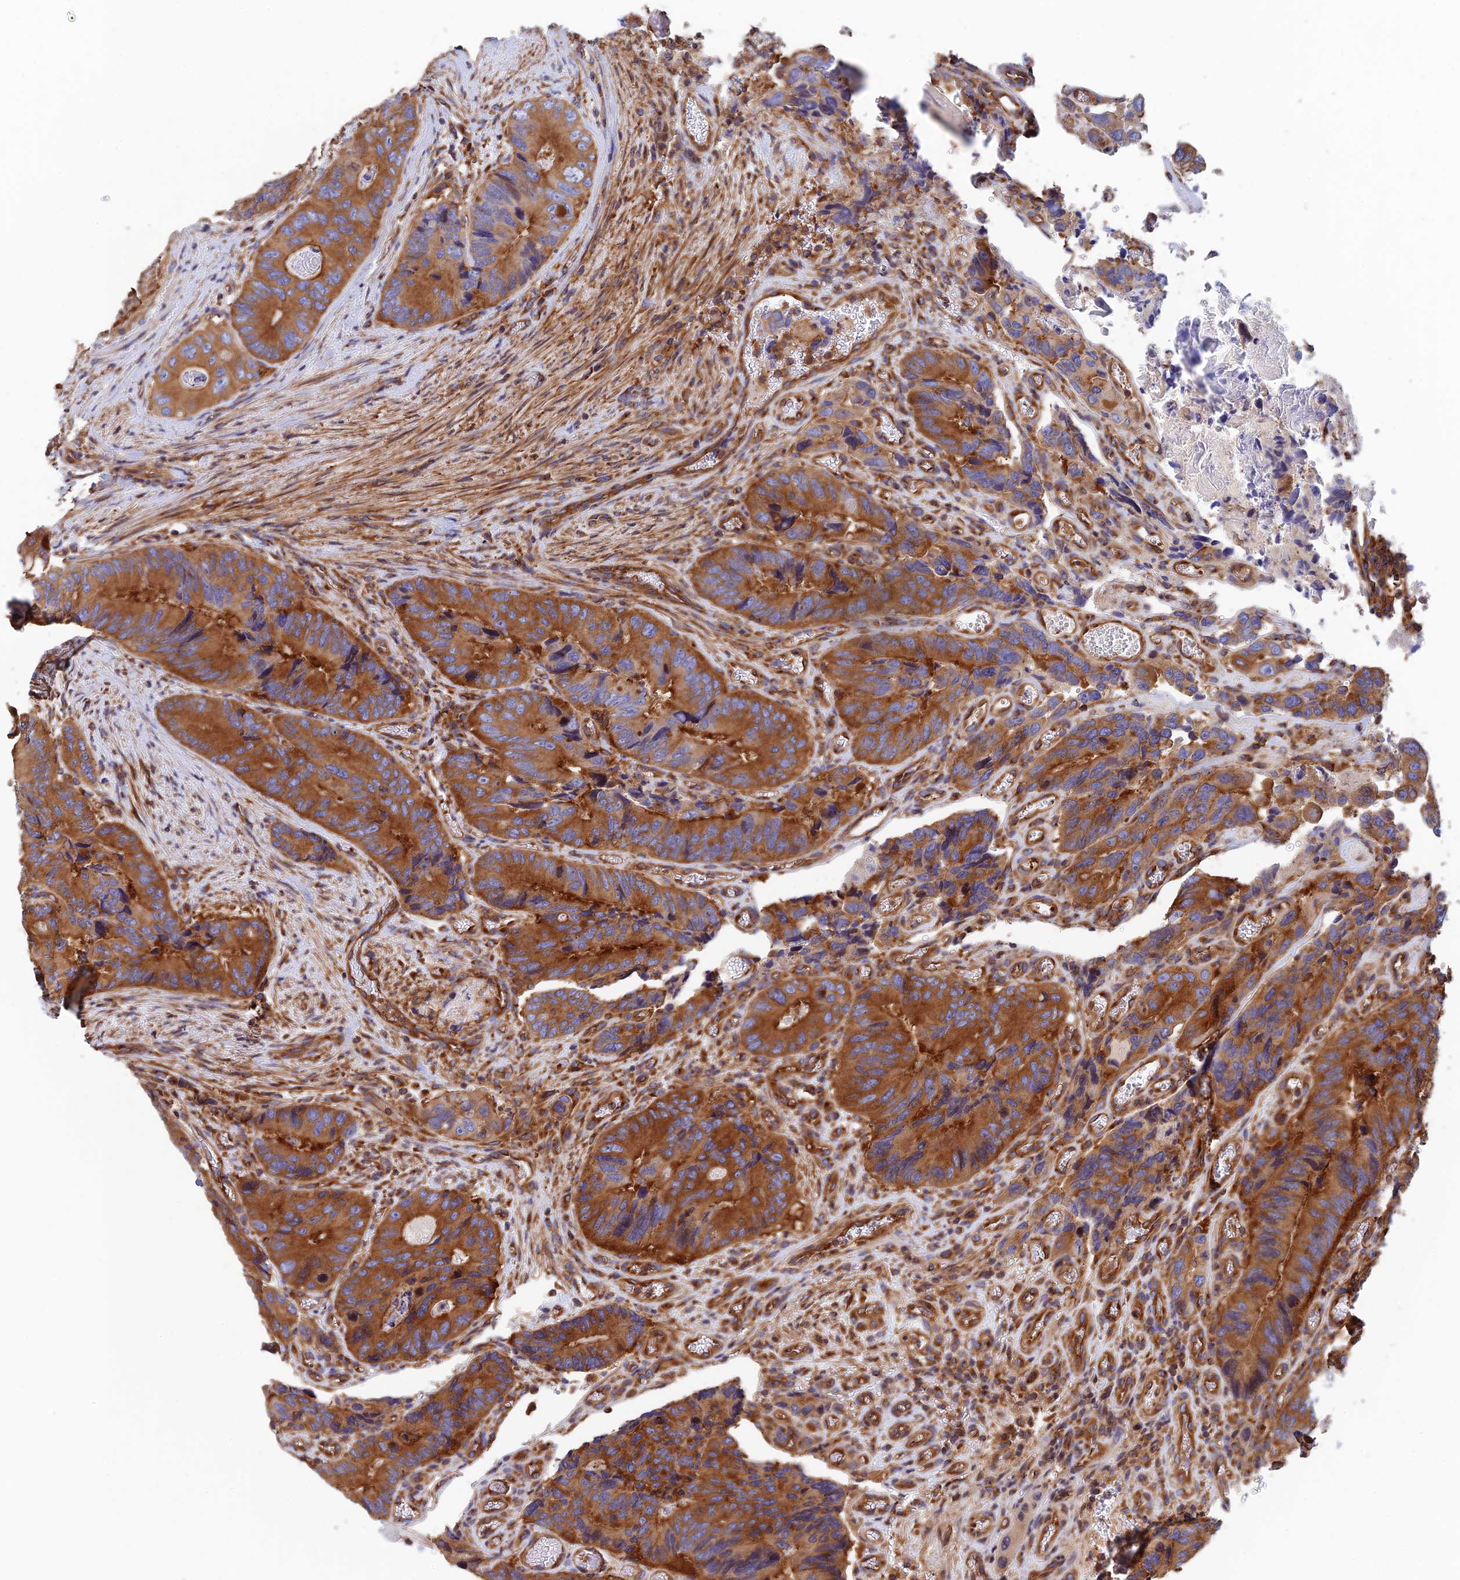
{"staining": {"intensity": "strong", "quantity": ">75%", "location": "cytoplasmic/membranous"}, "tissue": "colorectal cancer", "cell_type": "Tumor cells", "image_type": "cancer", "snomed": [{"axis": "morphology", "description": "Adenocarcinoma, NOS"}, {"axis": "topography", "description": "Colon"}], "caption": "A photomicrograph of colorectal adenocarcinoma stained for a protein reveals strong cytoplasmic/membranous brown staining in tumor cells.", "gene": "DCTN2", "patient": {"sex": "male", "age": 84}}